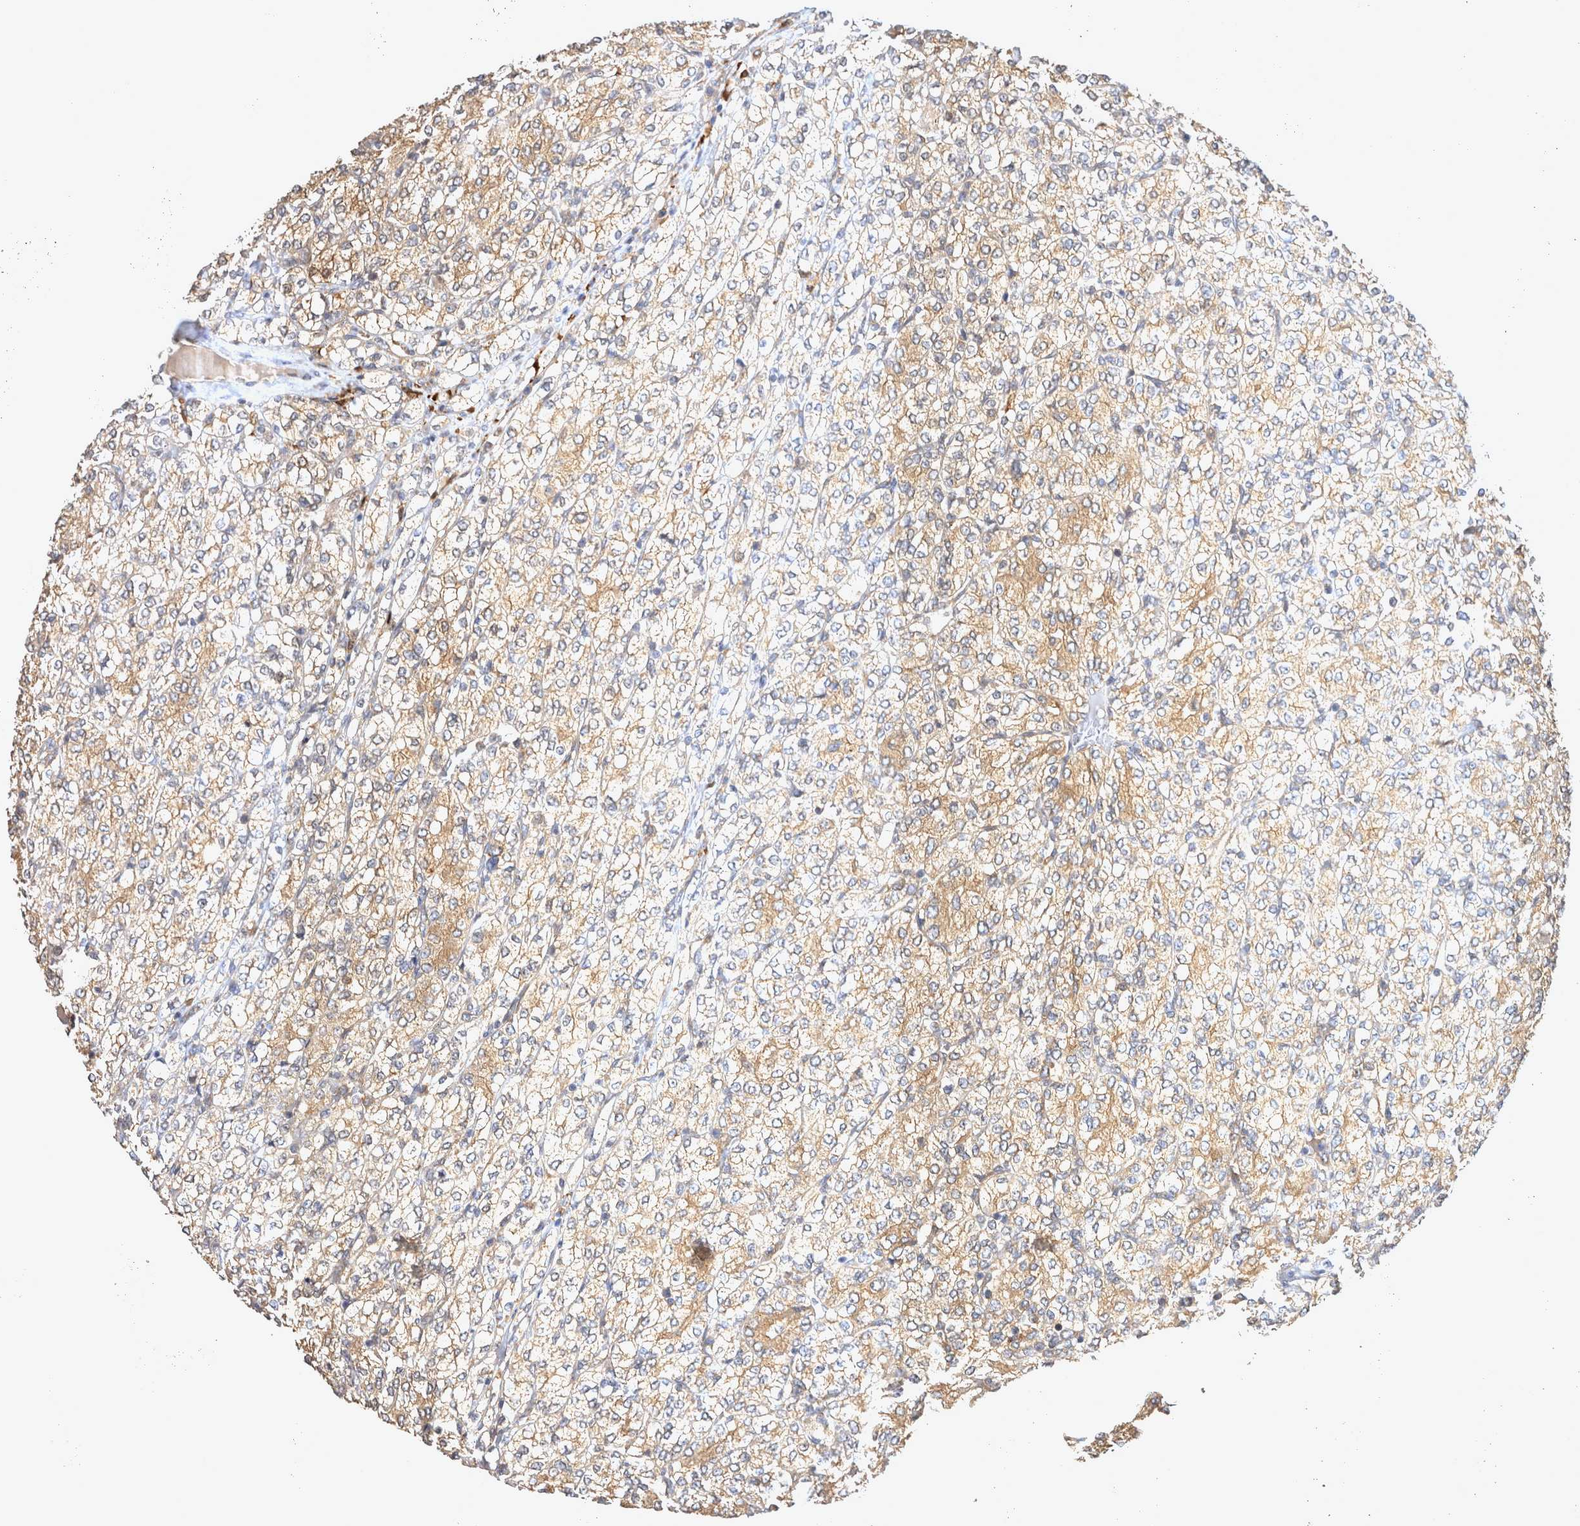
{"staining": {"intensity": "moderate", "quantity": "25%-75%", "location": "cytoplasmic/membranous"}, "tissue": "renal cancer", "cell_type": "Tumor cells", "image_type": "cancer", "snomed": [{"axis": "morphology", "description": "Adenocarcinoma, NOS"}, {"axis": "topography", "description": "Kidney"}], "caption": "Renal cancer (adenocarcinoma) stained with a brown dye demonstrates moderate cytoplasmic/membranous positive expression in about 25%-75% of tumor cells.", "gene": "ATXN2", "patient": {"sex": "male", "age": 77}}